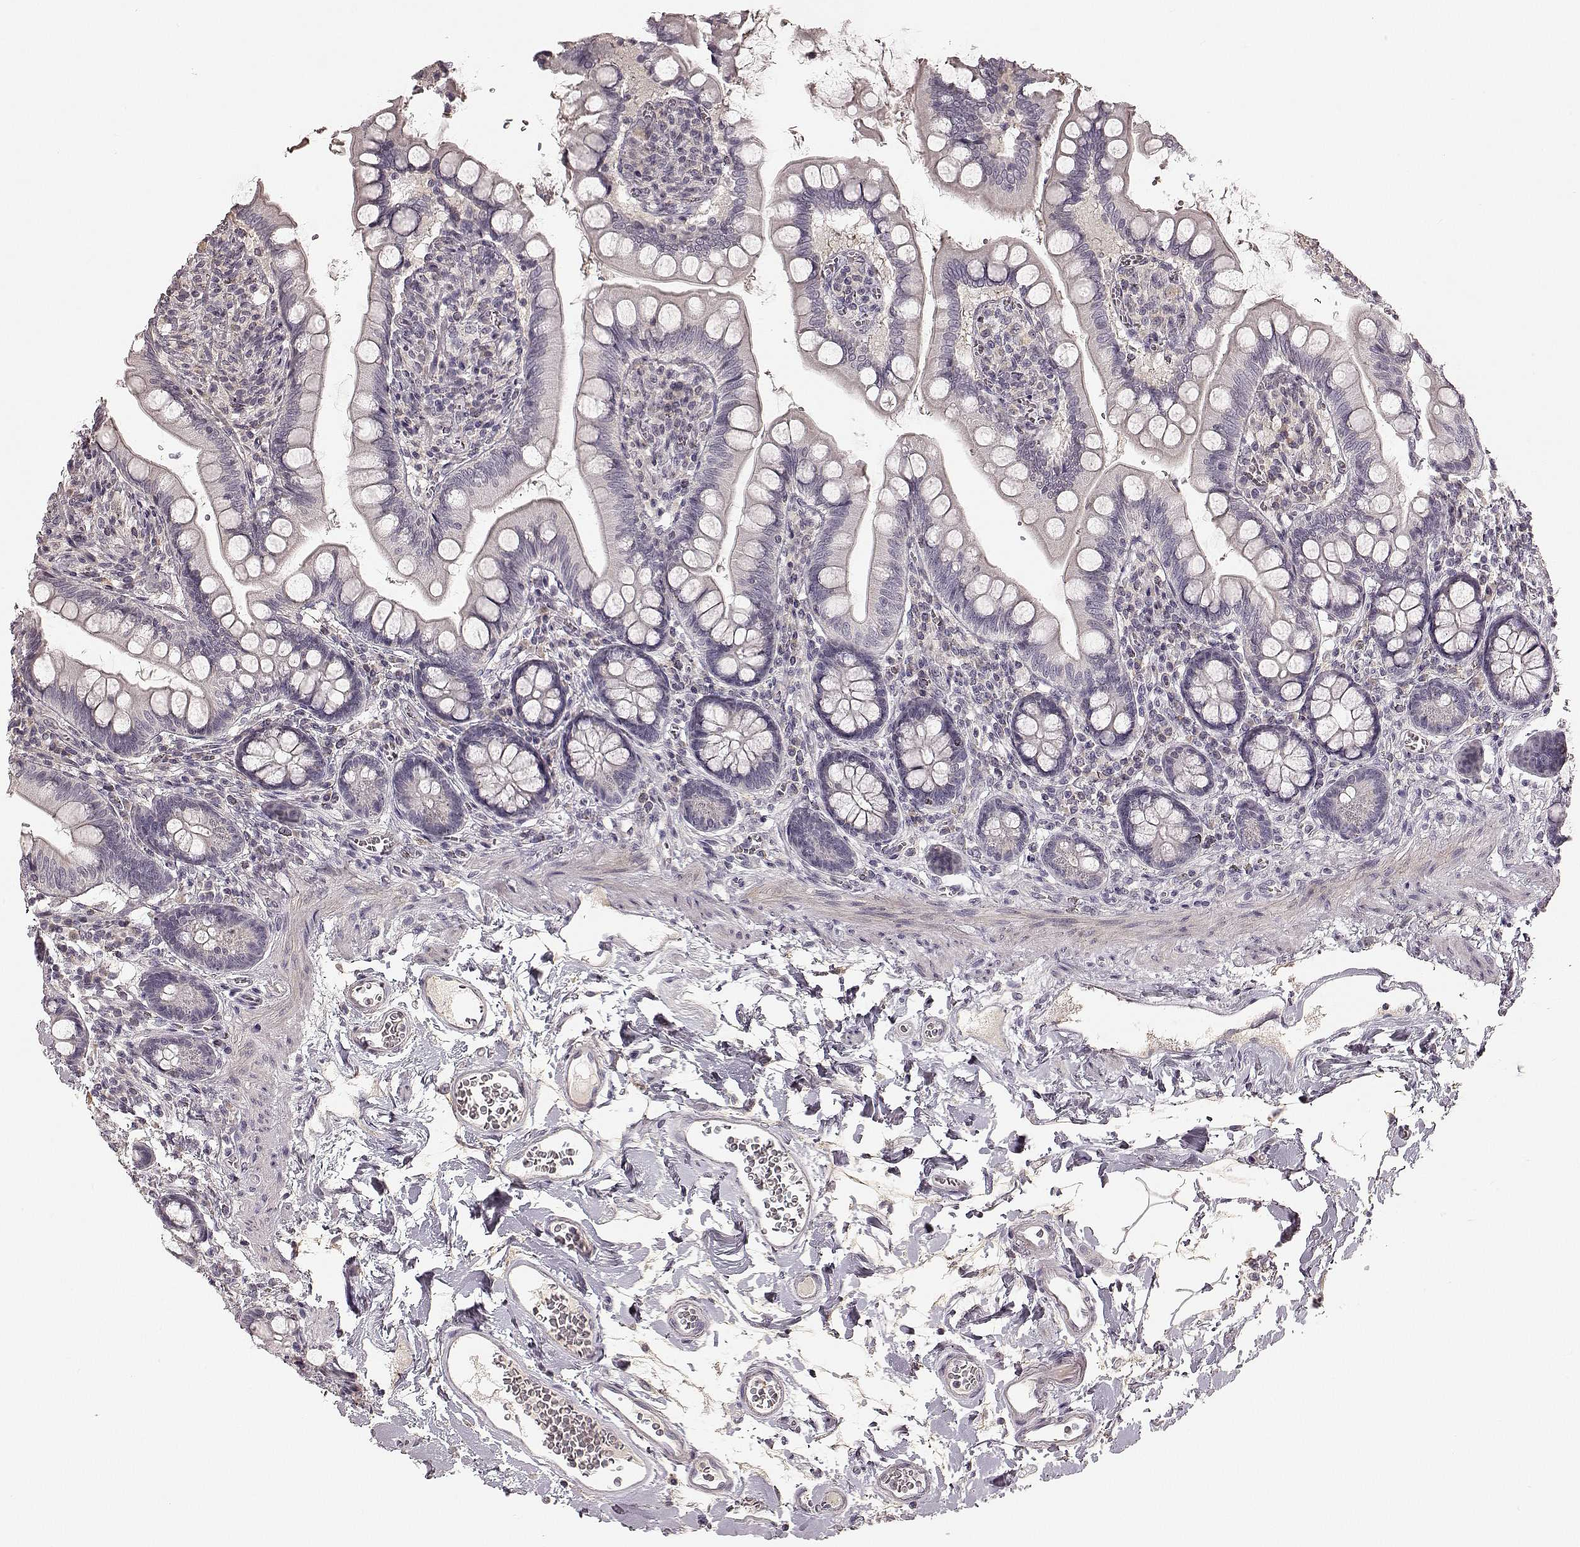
{"staining": {"intensity": "negative", "quantity": "none", "location": "none"}, "tissue": "small intestine", "cell_type": "Glandular cells", "image_type": "normal", "snomed": [{"axis": "morphology", "description": "Normal tissue, NOS"}, {"axis": "topography", "description": "Small intestine"}], "caption": "This is a image of immunohistochemistry staining of unremarkable small intestine, which shows no staining in glandular cells.", "gene": "MIA", "patient": {"sex": "female", "age": 56}}